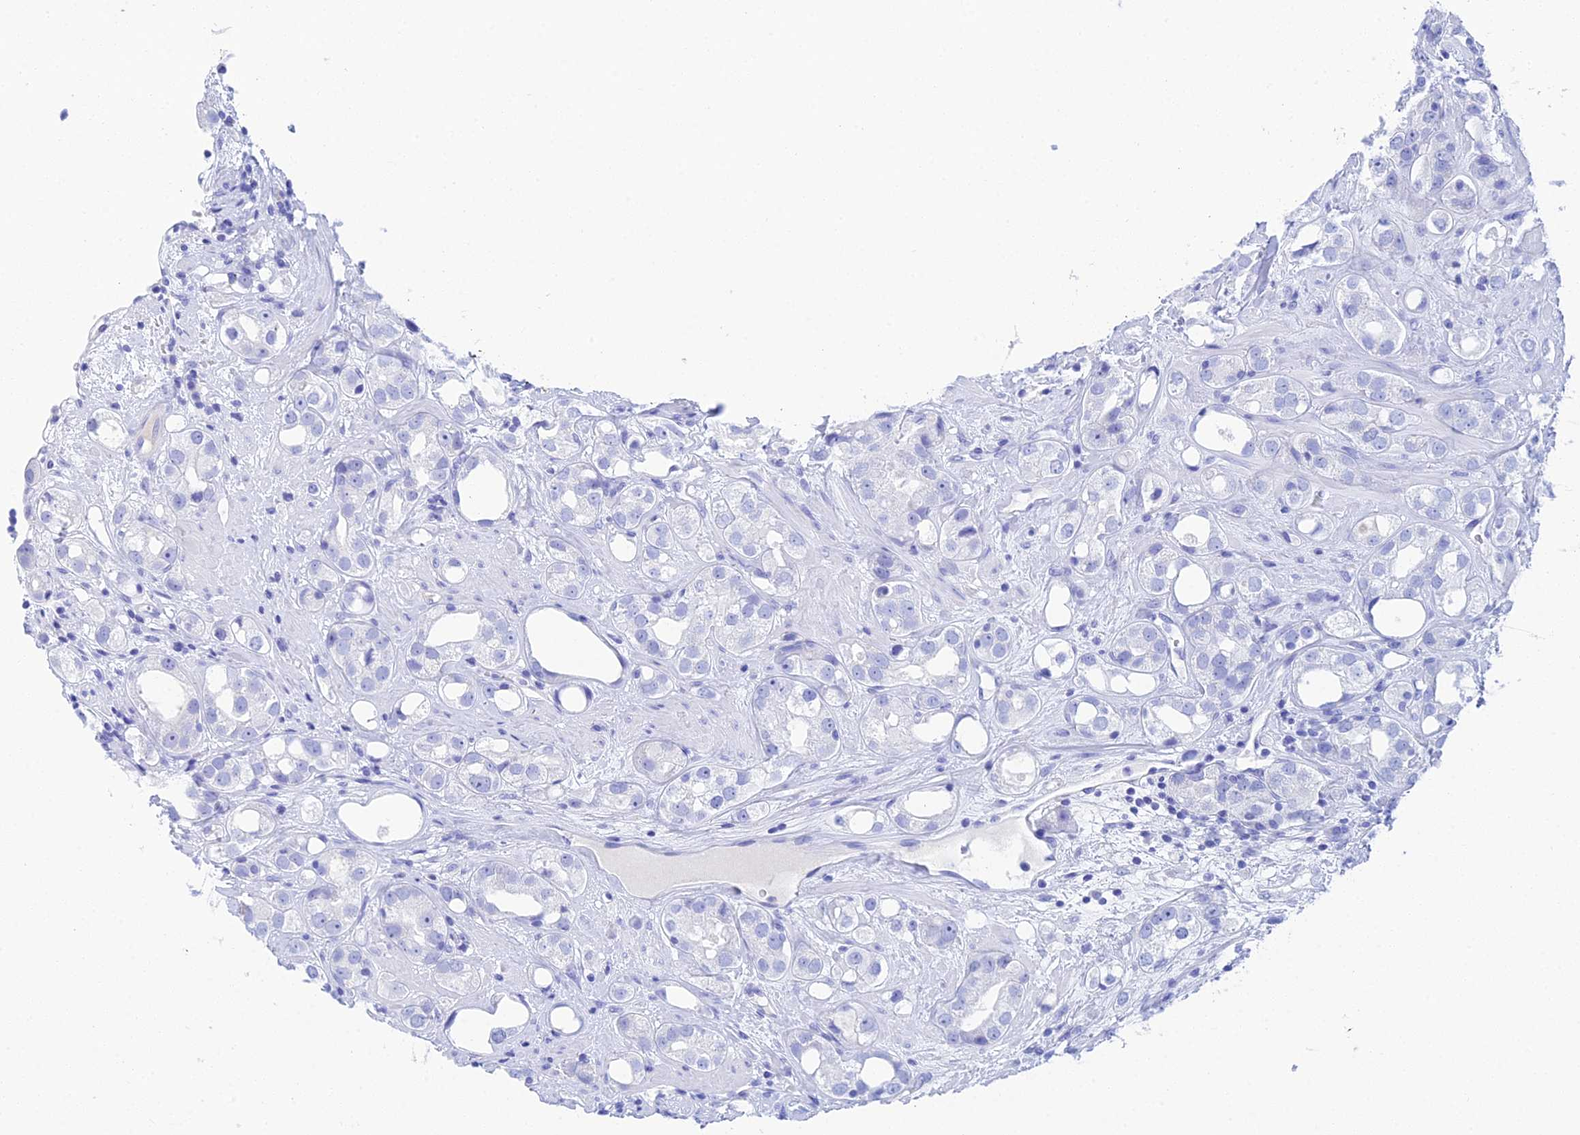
{"staining": {"intensity": "negative", "quantity": "none", "location": "none"}, "tissue": "prostate cancer", "cell_type": "Tumor cells", "image_type": "cancer", "snomed": [{"axis": "morphology", "description": "Adenocarcinoma, NOS"}, {"axis": "topography", "description": "Prostate"}], "caption": "An IHC micrograph of adenocarcinoma (prostate) is shown. There is no staining in tumor cells of adenocarcinoma (prostate).", "gene": "REG1A", "patient": {"sex": "male", "age": 79}}